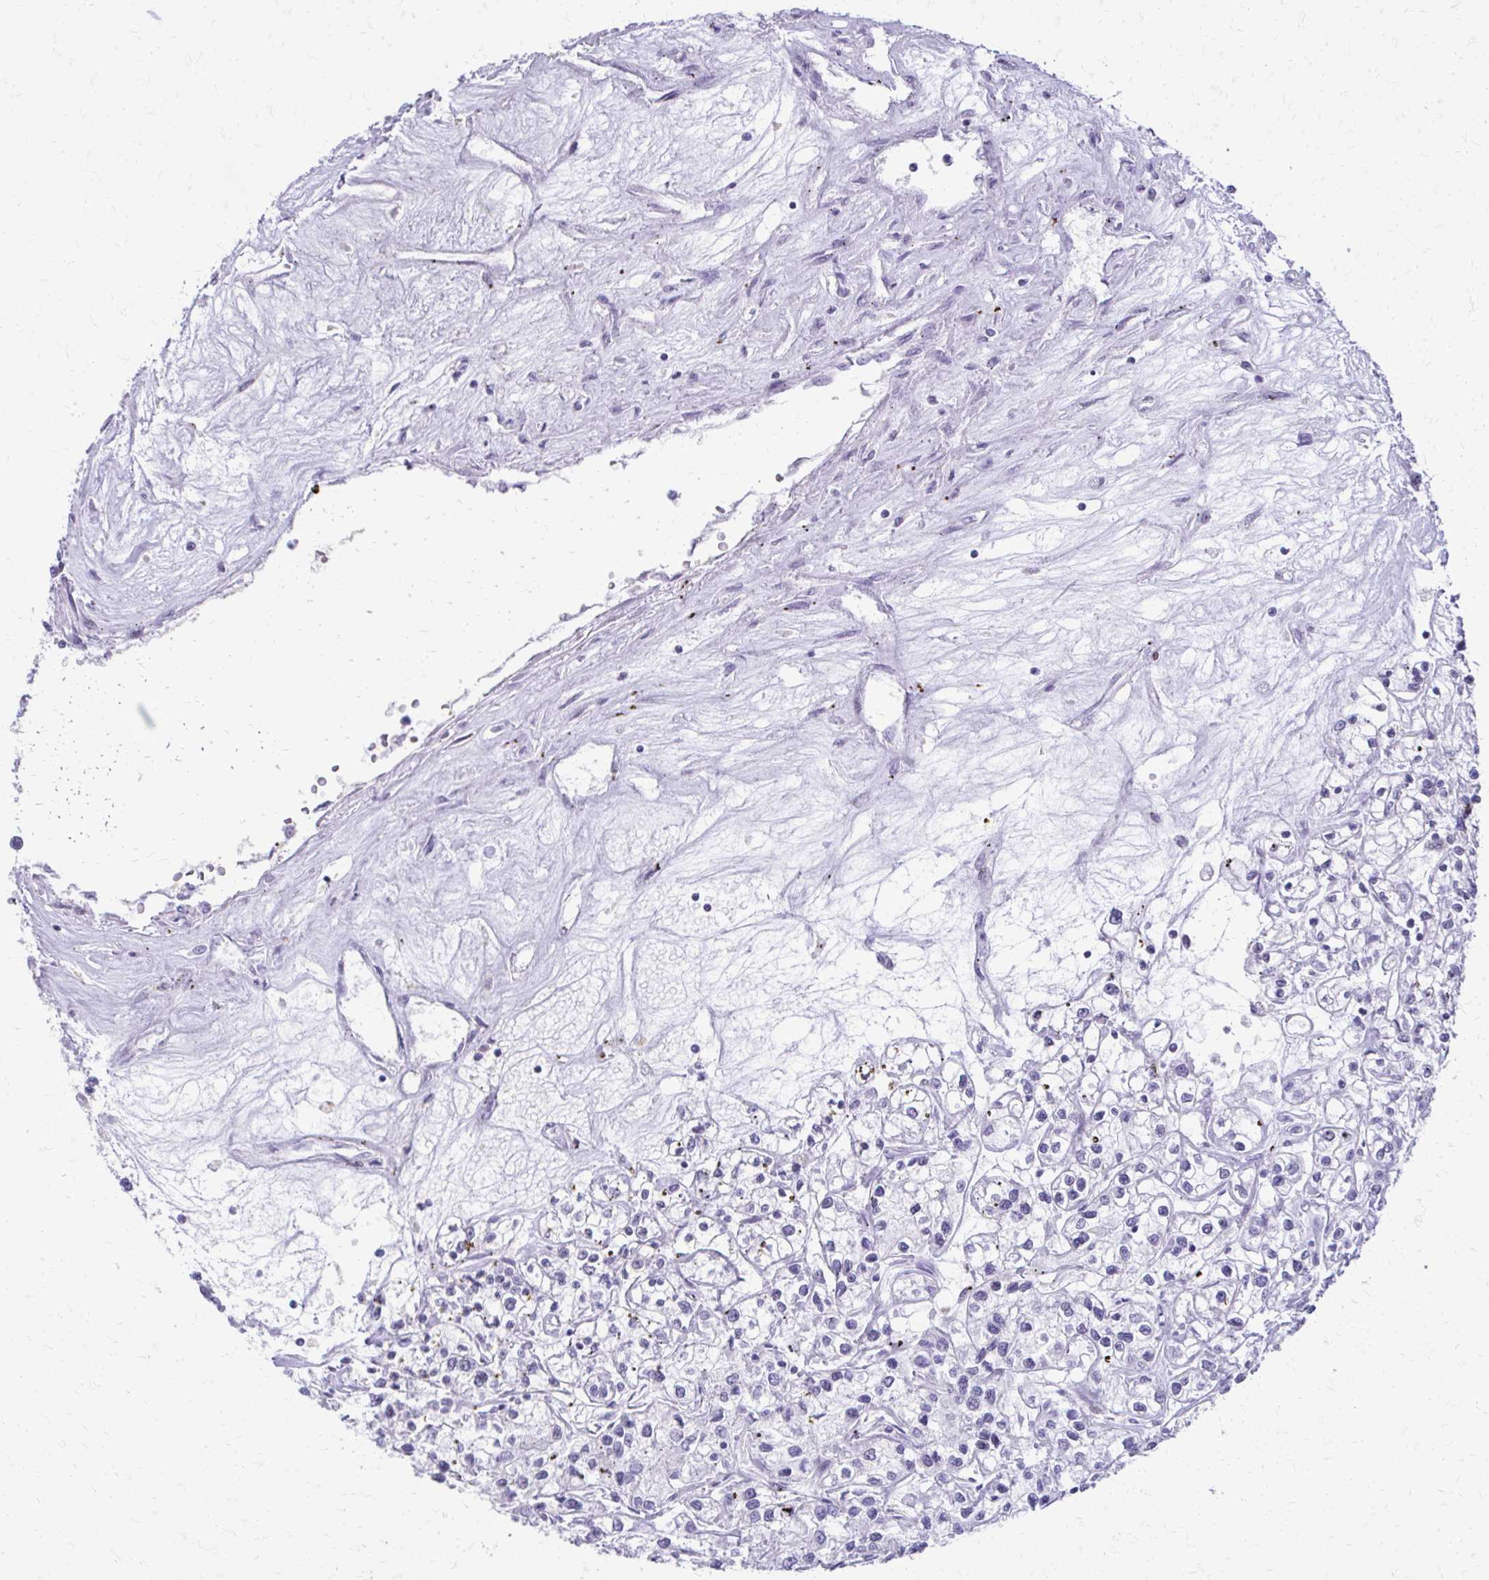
{"staining": {"intensity": "negative", "quantity": "none", "location": "none"}, "tissue": "renal cancer", "cell_type": "Tumor cells", "image_type": "cancer", "snomed": [{"axis": "morphology", "description": "Adenocarcinoma, NOS"}, {"axis": "topography", "description": "Kidney"}], "caption": "DAB (3,3'-diaminobenzidine) immunohistochemical staining of human renal cancer exhibits no significant positivity in tumor cells.", "gene": "SS18", "patient": {"sex": "female", "age": 59}}